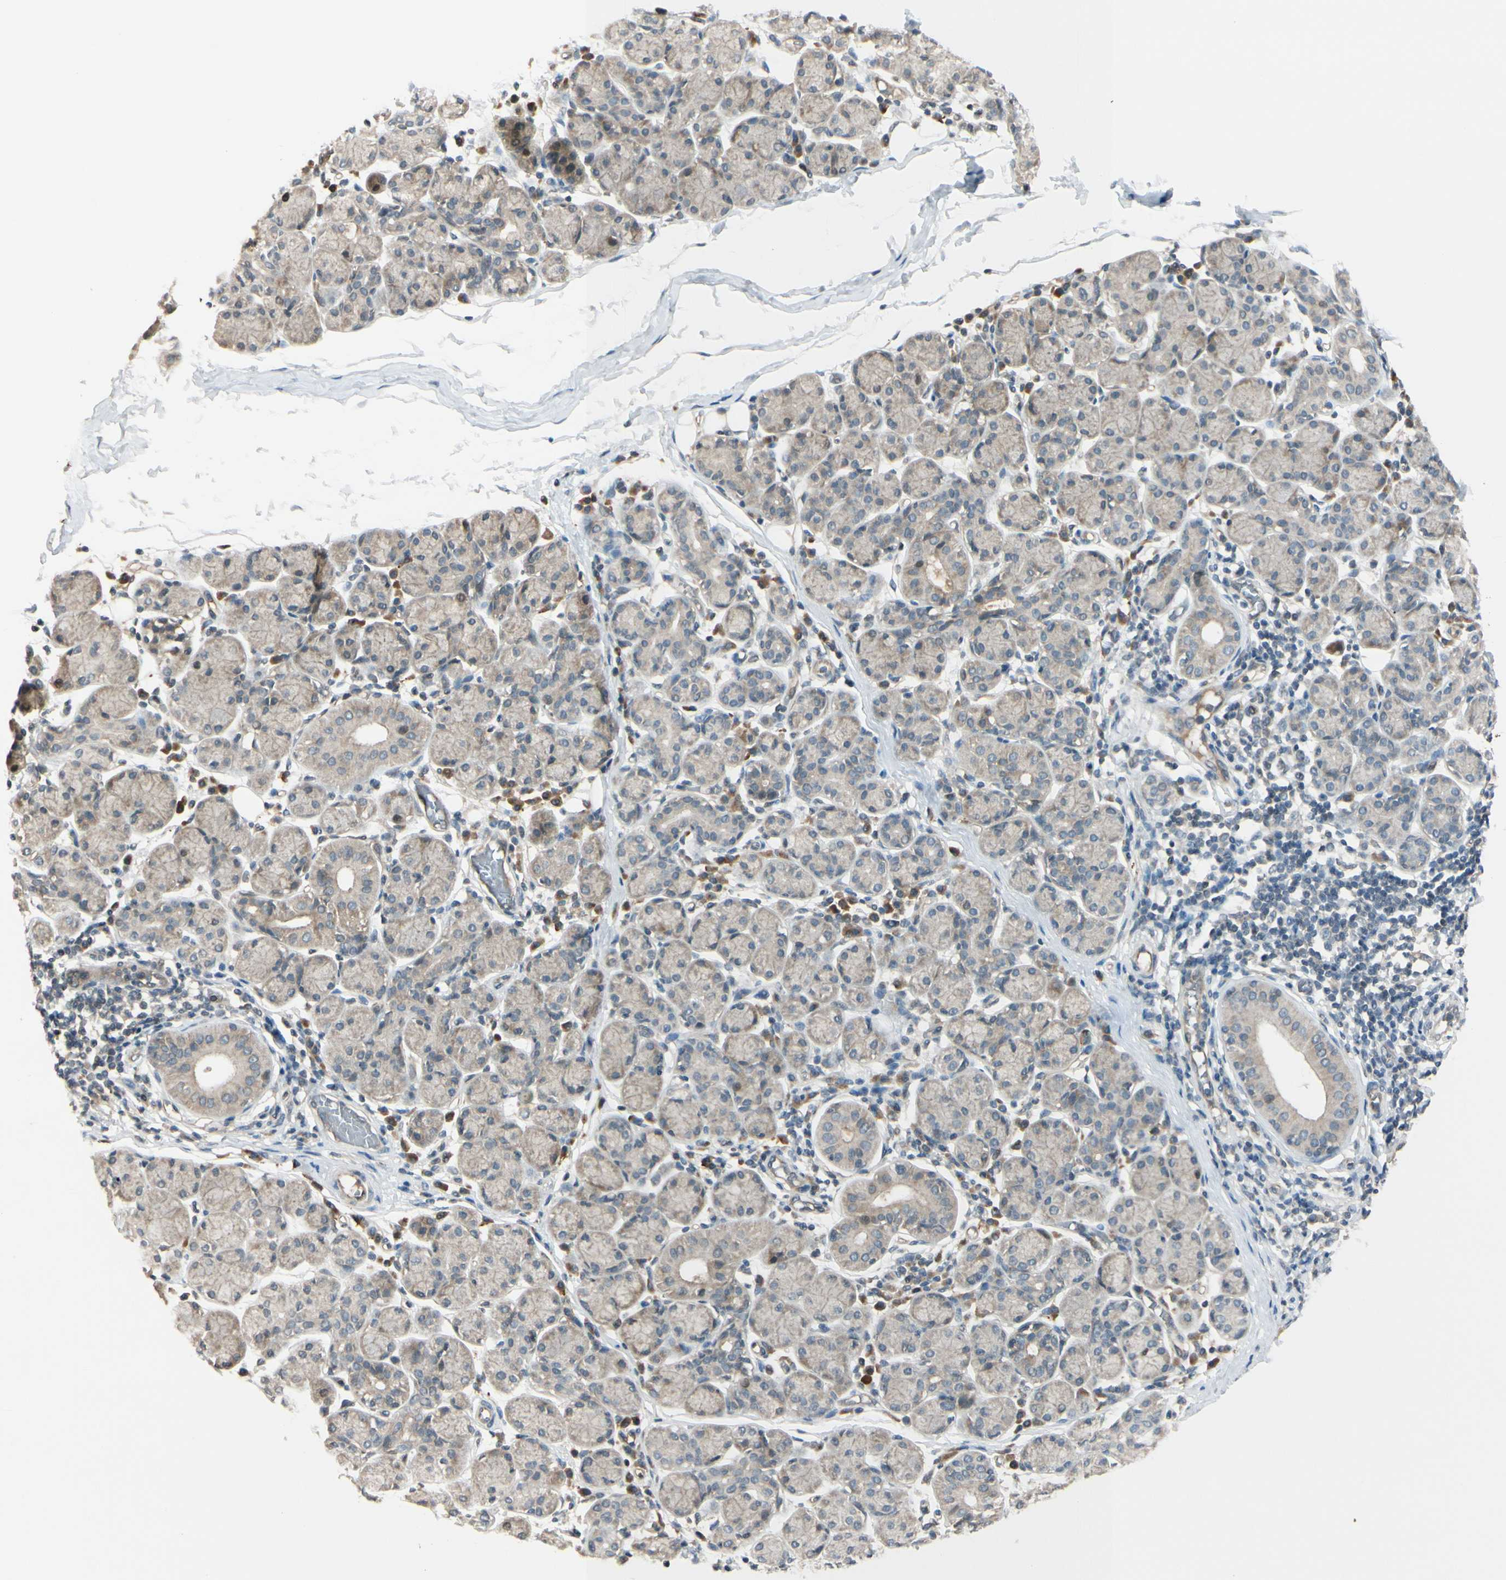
{"staining": {"intensity": "weak", "quantity": "25%-75%", "location": "cytoplasmic/membranous"}, "tissue": "salivary gland", "cell_type": "Glandular cells", "image_type": "normal", "snomed": [{"axis": "morphology", "description": "Normal tissue, NOS"}, {"axis": "morphology", "description": "Inflammation, NOS"}, {"axis": "topography", "description": "Lymph node"}, {"axis": "topography", "description": "Salivary gland"}], "caption": "Salivary gland stained with a brown dye demonstrates weak cytoplasmic/membranous positive staining in approximately 25%-75% of glandular cells.", "gene": "FGF10", "patient": {"sex": "male", "age": 3}}